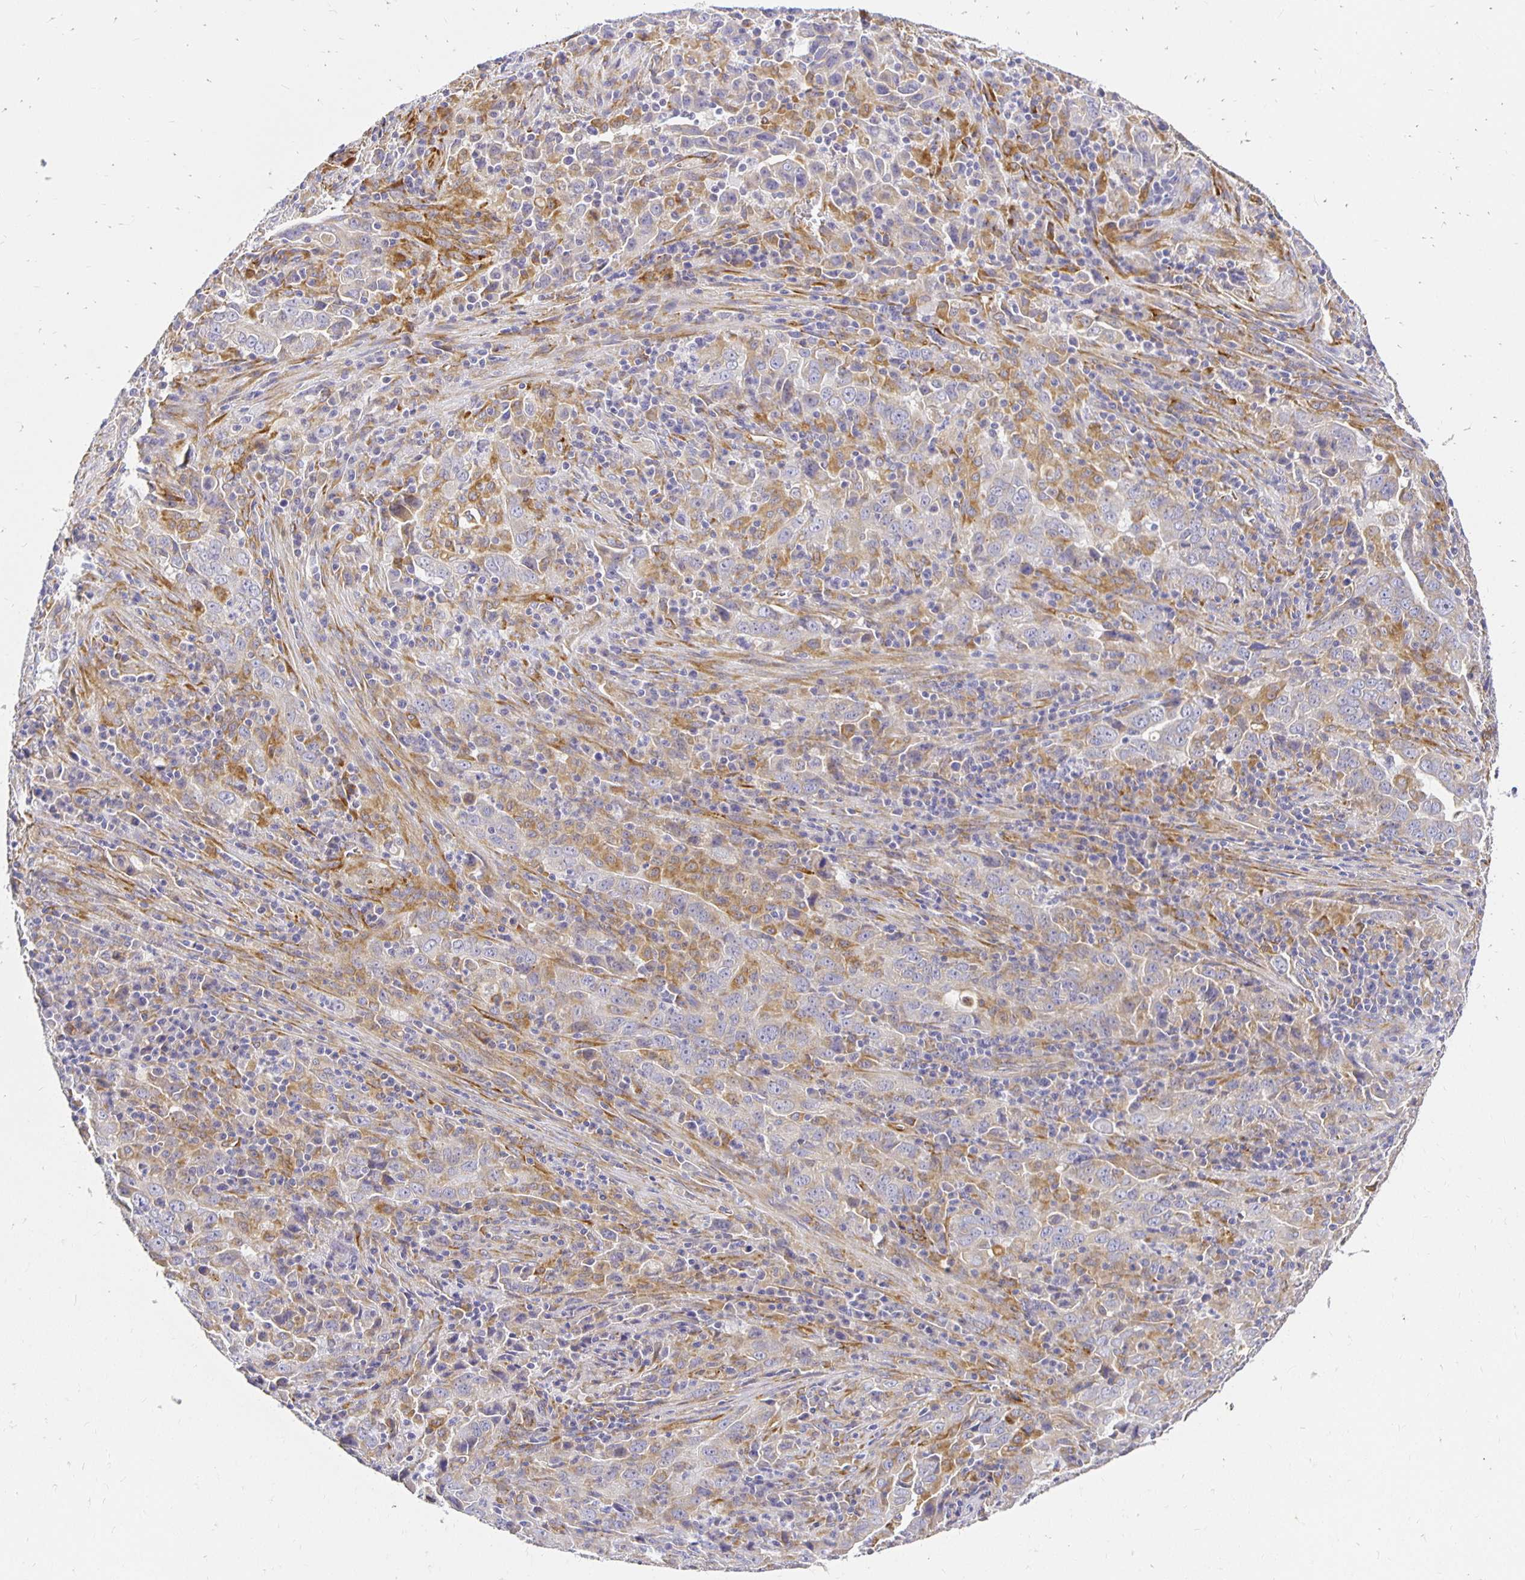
{"staining": {"intensity": "weak", "quantity": "<25%", "location": "cytoplasmic/membranous"}, "tissue": "lung cancer", "cell_type": "Tumor cells", "image_type": "cancer", "snomed": [{"axis": "morphology", "description": "Adenocarcinoma, NOS"}, {"axis": "topography", "description": "Lung"}], "caption": "Lung cancer was stained to show a protein in brown. There is no significant positivity in tumor cells. (IHC, brightfield microscopy, high magnification).", "gene": "PLOD1", "patient": {"sex": "male", "age": 67}}